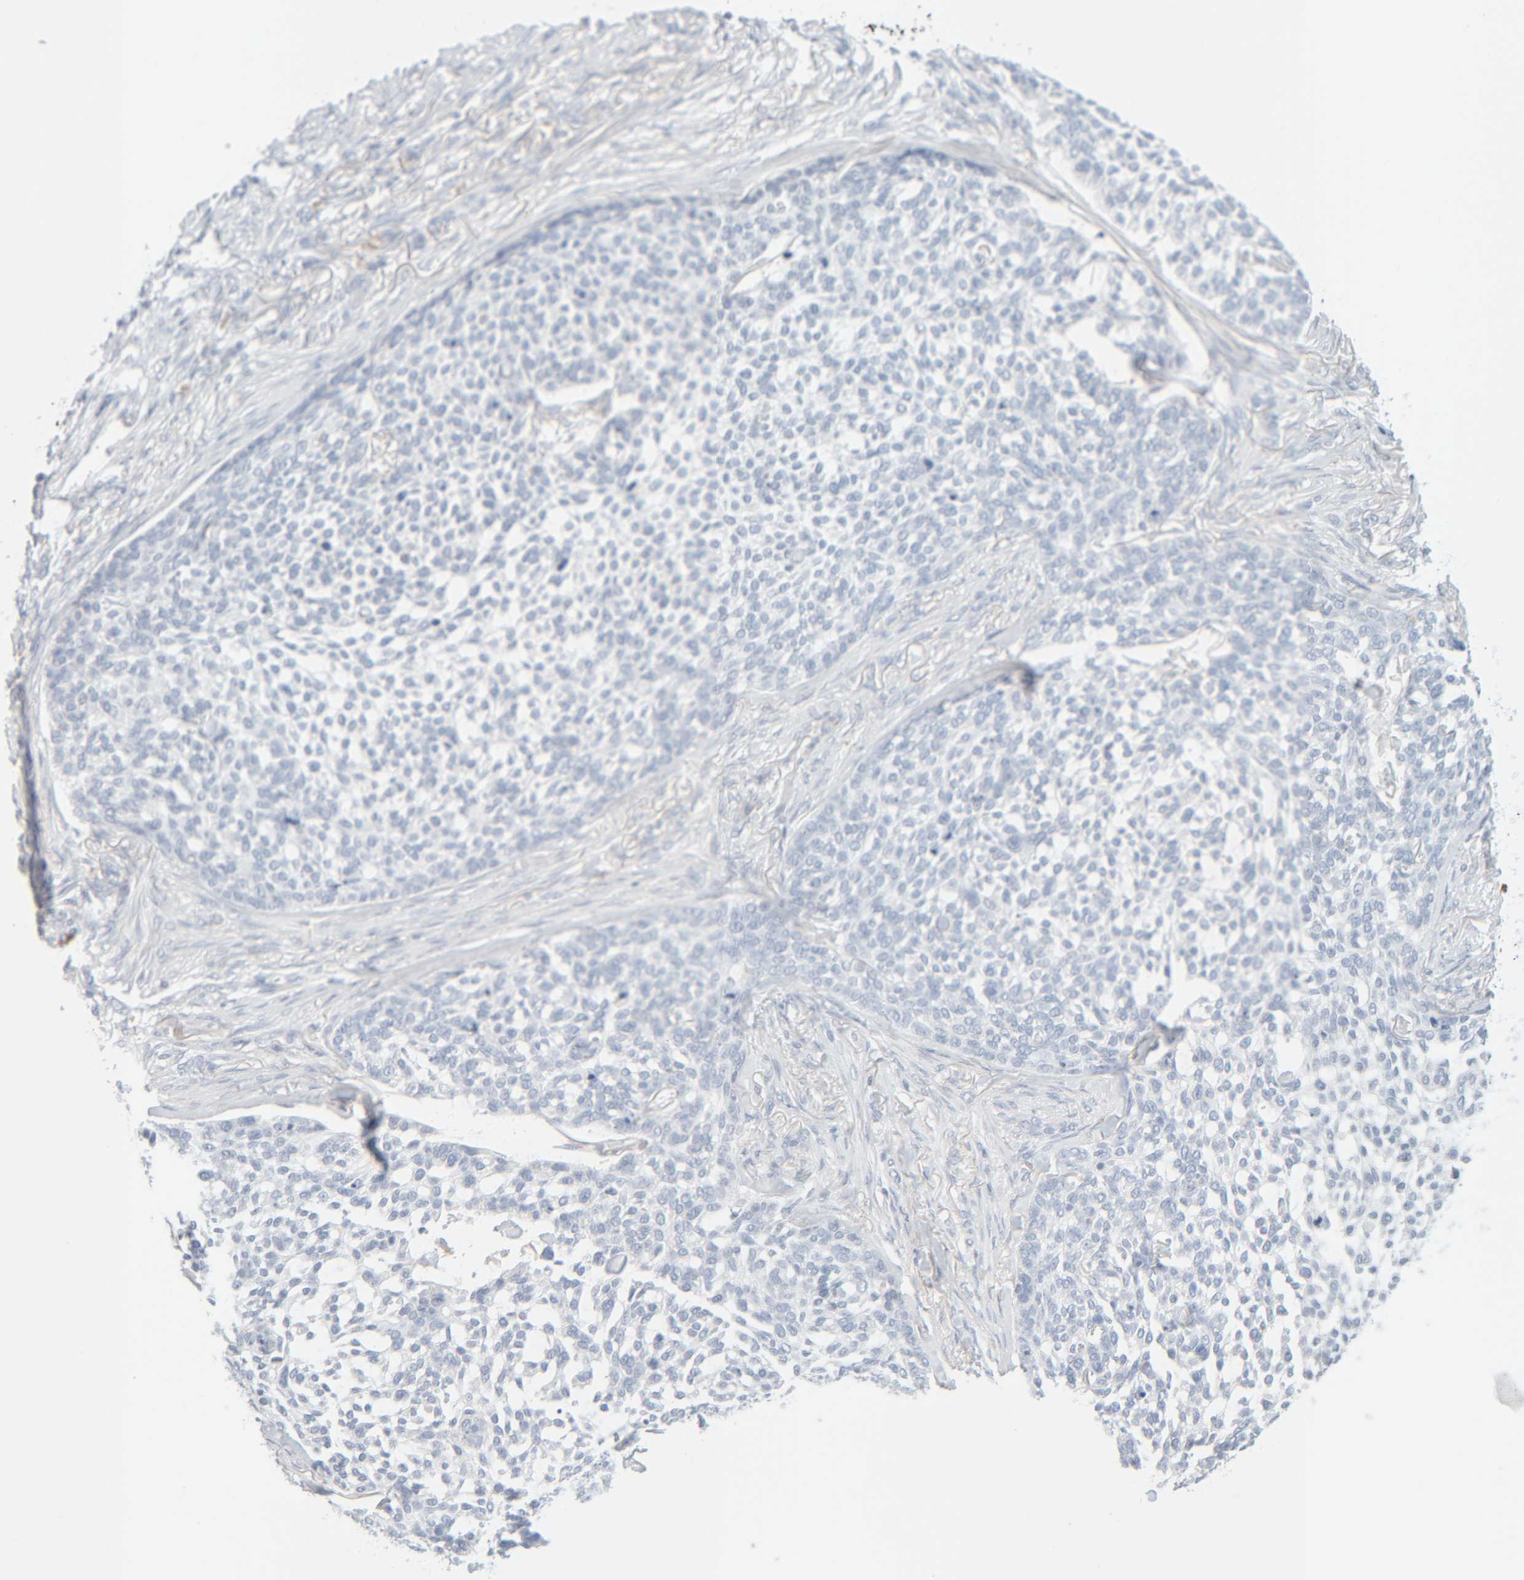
{"staining": {"intensity": "negative", "quantity": "none", "location": "none"}, "tissue": "skin cancer", "cell_type": "Tumor cells", "image_type": "cancer", "snomed": [{"axis": "morphology", "description": "Basal cell carcinoma"}, {"axis": "topography", "description": "Skin"}], "caption": "An image of basal cell carcinoma (skin) stained for a protein shows no brown staining in tumor cells. (DAB (3,3'-diaminobenzidine) IHC with hematoxylin counter stain).", "gene": "RIDA", "patient": {"sex": "female", "age": 64}}